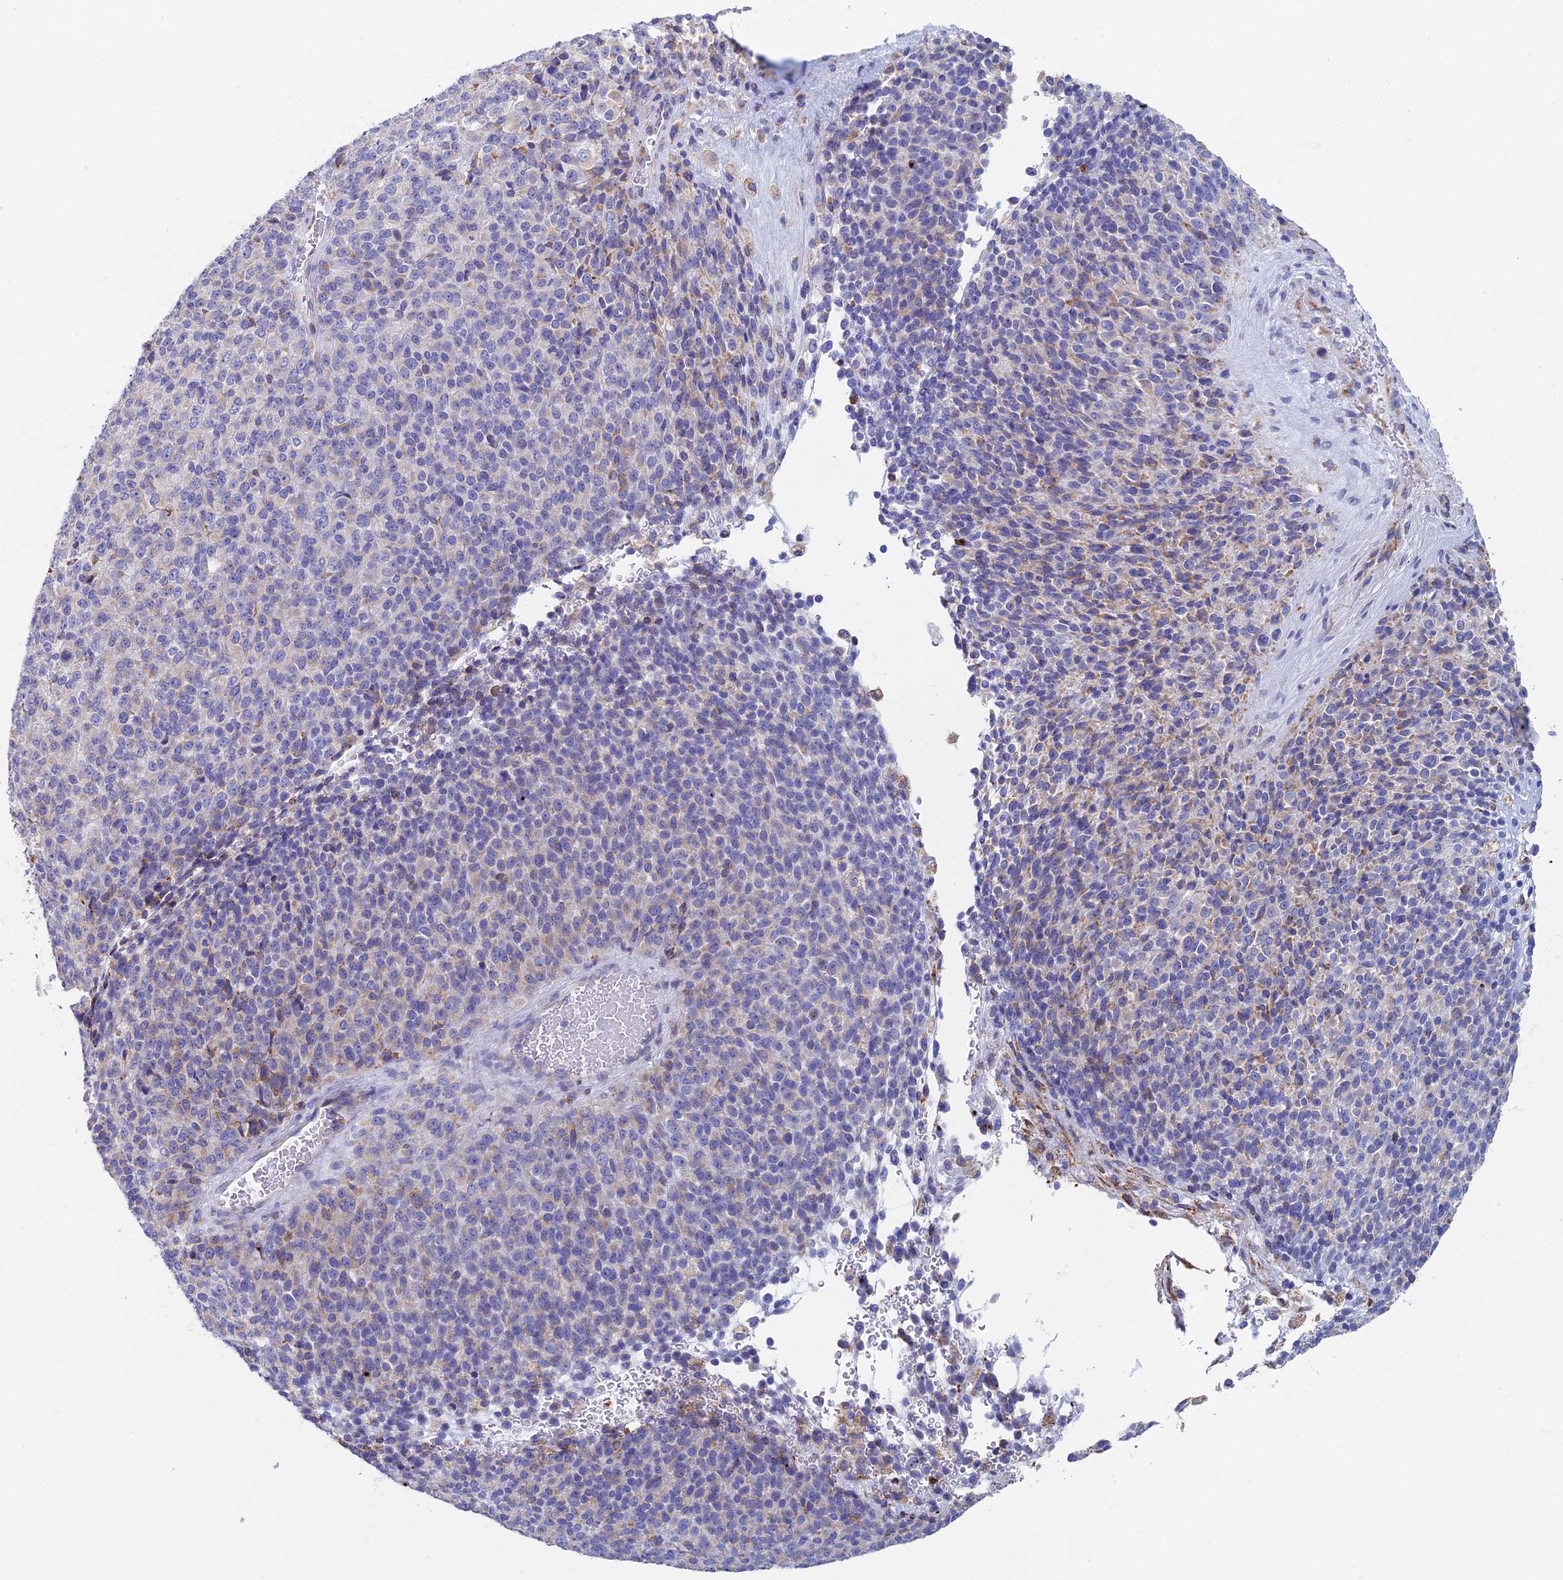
{"staining": {"intensity": "weak", "quantity": "25%-75%", "location": "cytoplasmic/membranous"}, "tissue": "melanoma", "cell_type": "Tumor cells", "image_type": "cancer", "snomed": [{"axis": "morphology", "description": "Malignant melanoma, Metastatic site"}, {"axis": "topography", "description": "Brain"}], "caption": "An IHC histopathology image of neoplastic tissue is shown. Protein staining in brown highlights weak cytoplasmic/membranous positivity in malignant melanoma (metastatic site) within tumor cells.", "gene": "WDR35", "patient": {"sex": "female", "age": 56}}